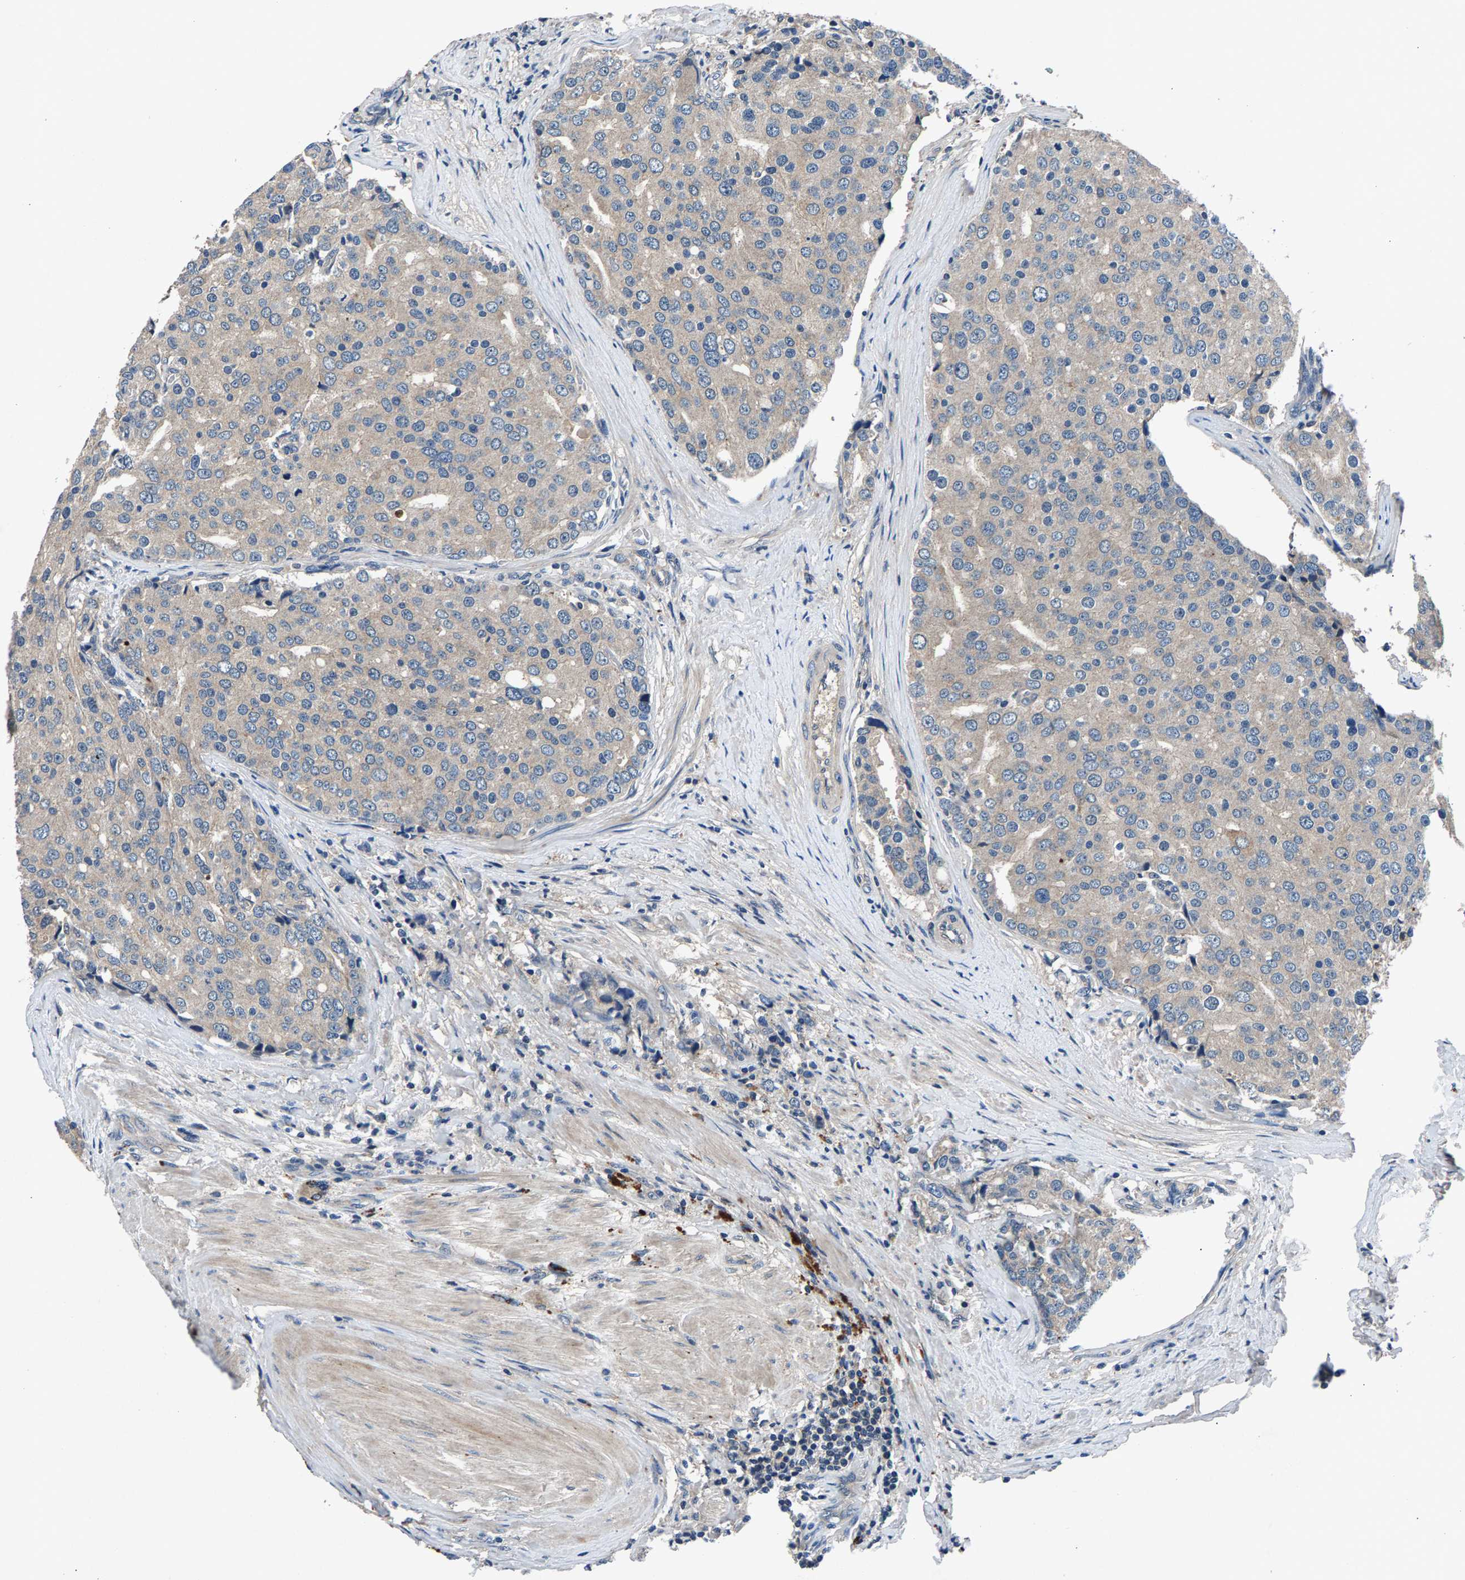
{"staining": {"intensity": "weak", "quantity": "<25%", "location": "cytoplasmic/membranous"}, "tissue": "prostate cancer", "cell_type": "Tumor cells", "image_type": "cancer", "snomed": [{"axis": "morphology", "description": "Adenocarcinoma, High grade"}, {"axis": "topography", "description": "Prostate"}], "caption": "DAB immunohistochemical staining of human prostate adenocarcinoma (high-grade) displays no significant expression in tumor cells.", "gene": "PRXL2C", "patient": {"sex": "male", "age": 50}}